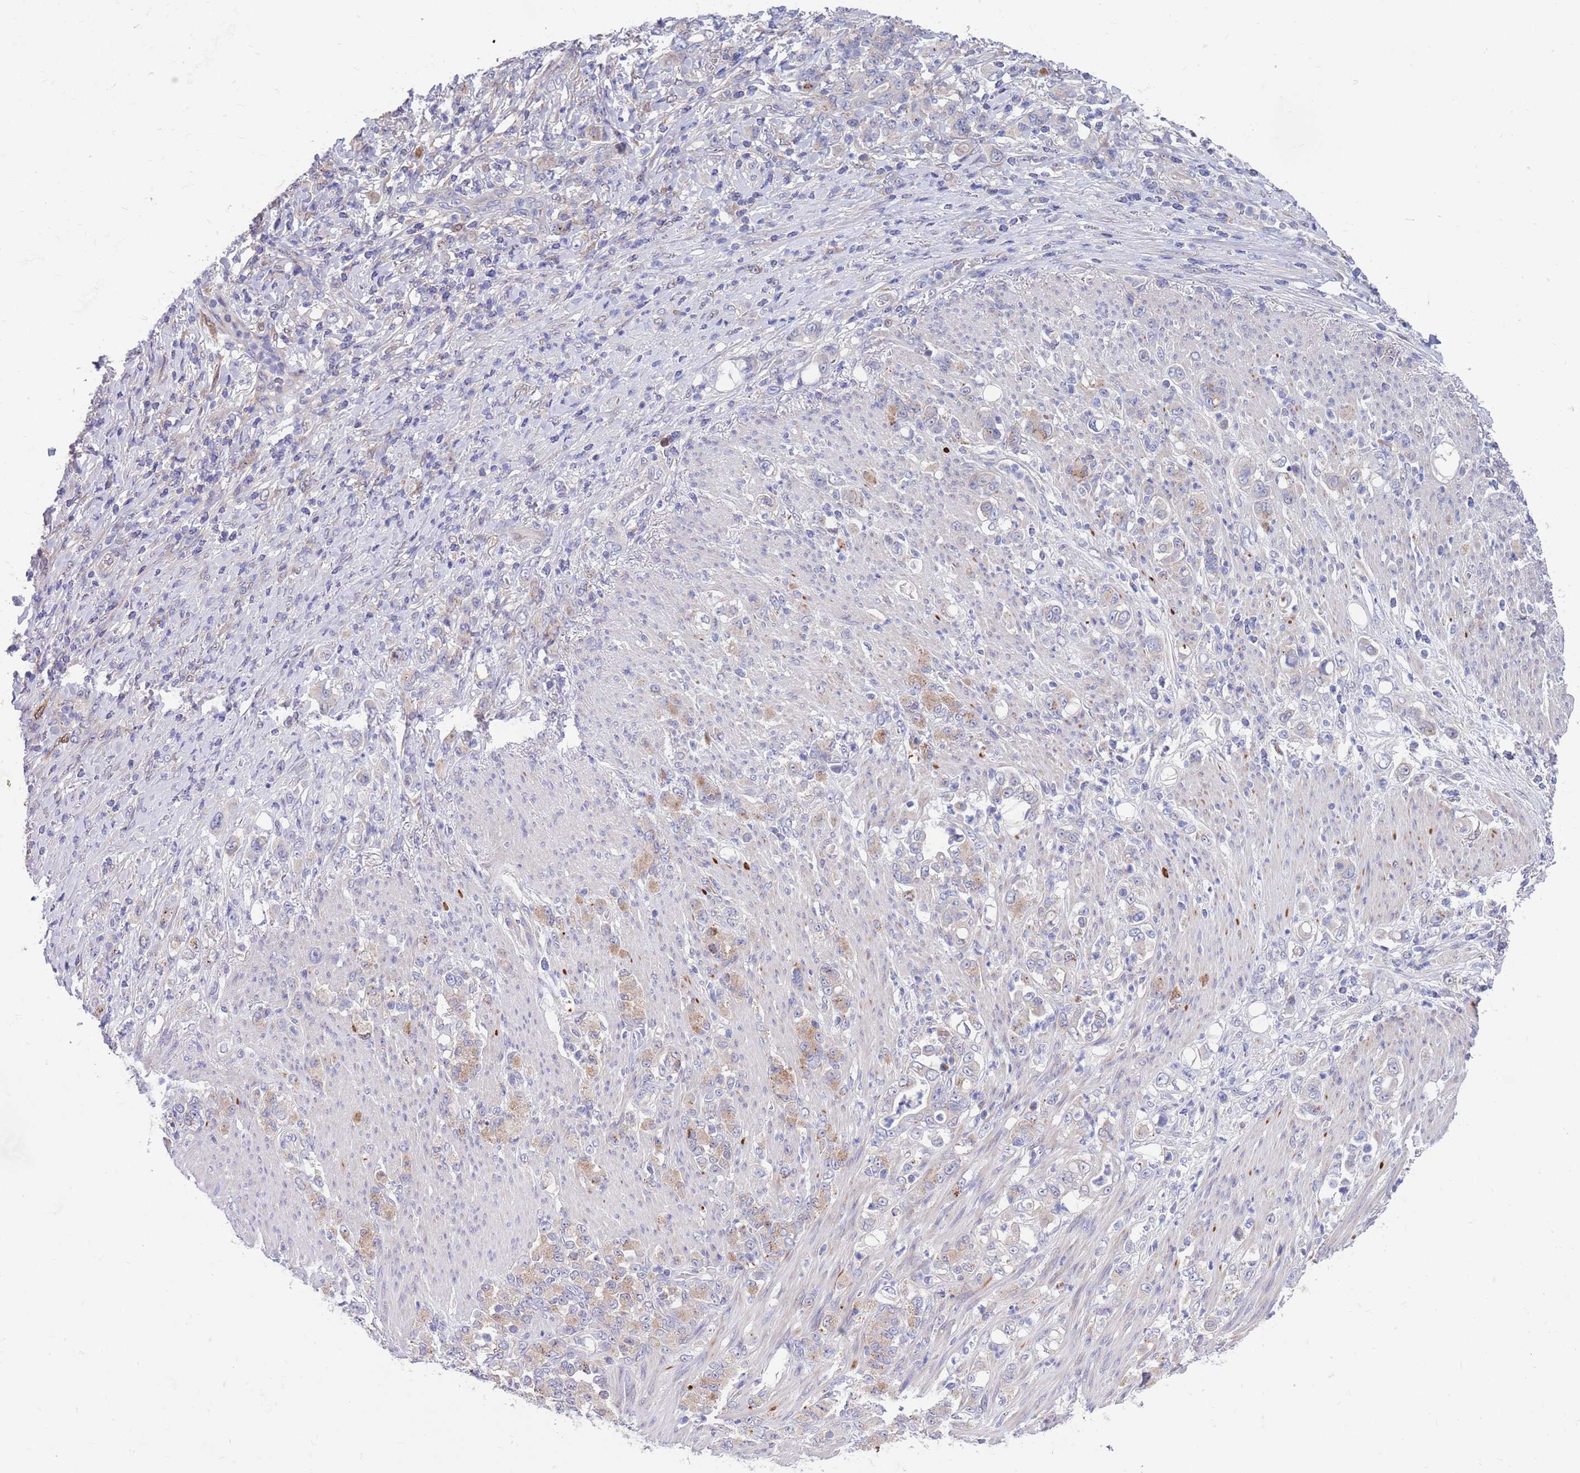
{"staining": {"intensity": "weak", "quantity": "<25%", "location": "cytoplasmic/membranous"}, "tissue": "stomach cancer", "cell_type": "Tumor cells", "image_type": "cancer", "snomed": [{"axis": "morphology", "description": "Normal tissue, NOS"}, {"axis": "morphology", "description": "Adenocarcinoma, NOS"}, {"axis": "topography", "description": "Stomach"}], "caption": "IHC micrograph of neoplastic tissue: adenocarcinoma (stomach) stained with DAB displays no significant protein expression in tumor cells.", "gene": "KLHL29", "patient": {"sex": "female", "age": 79}}